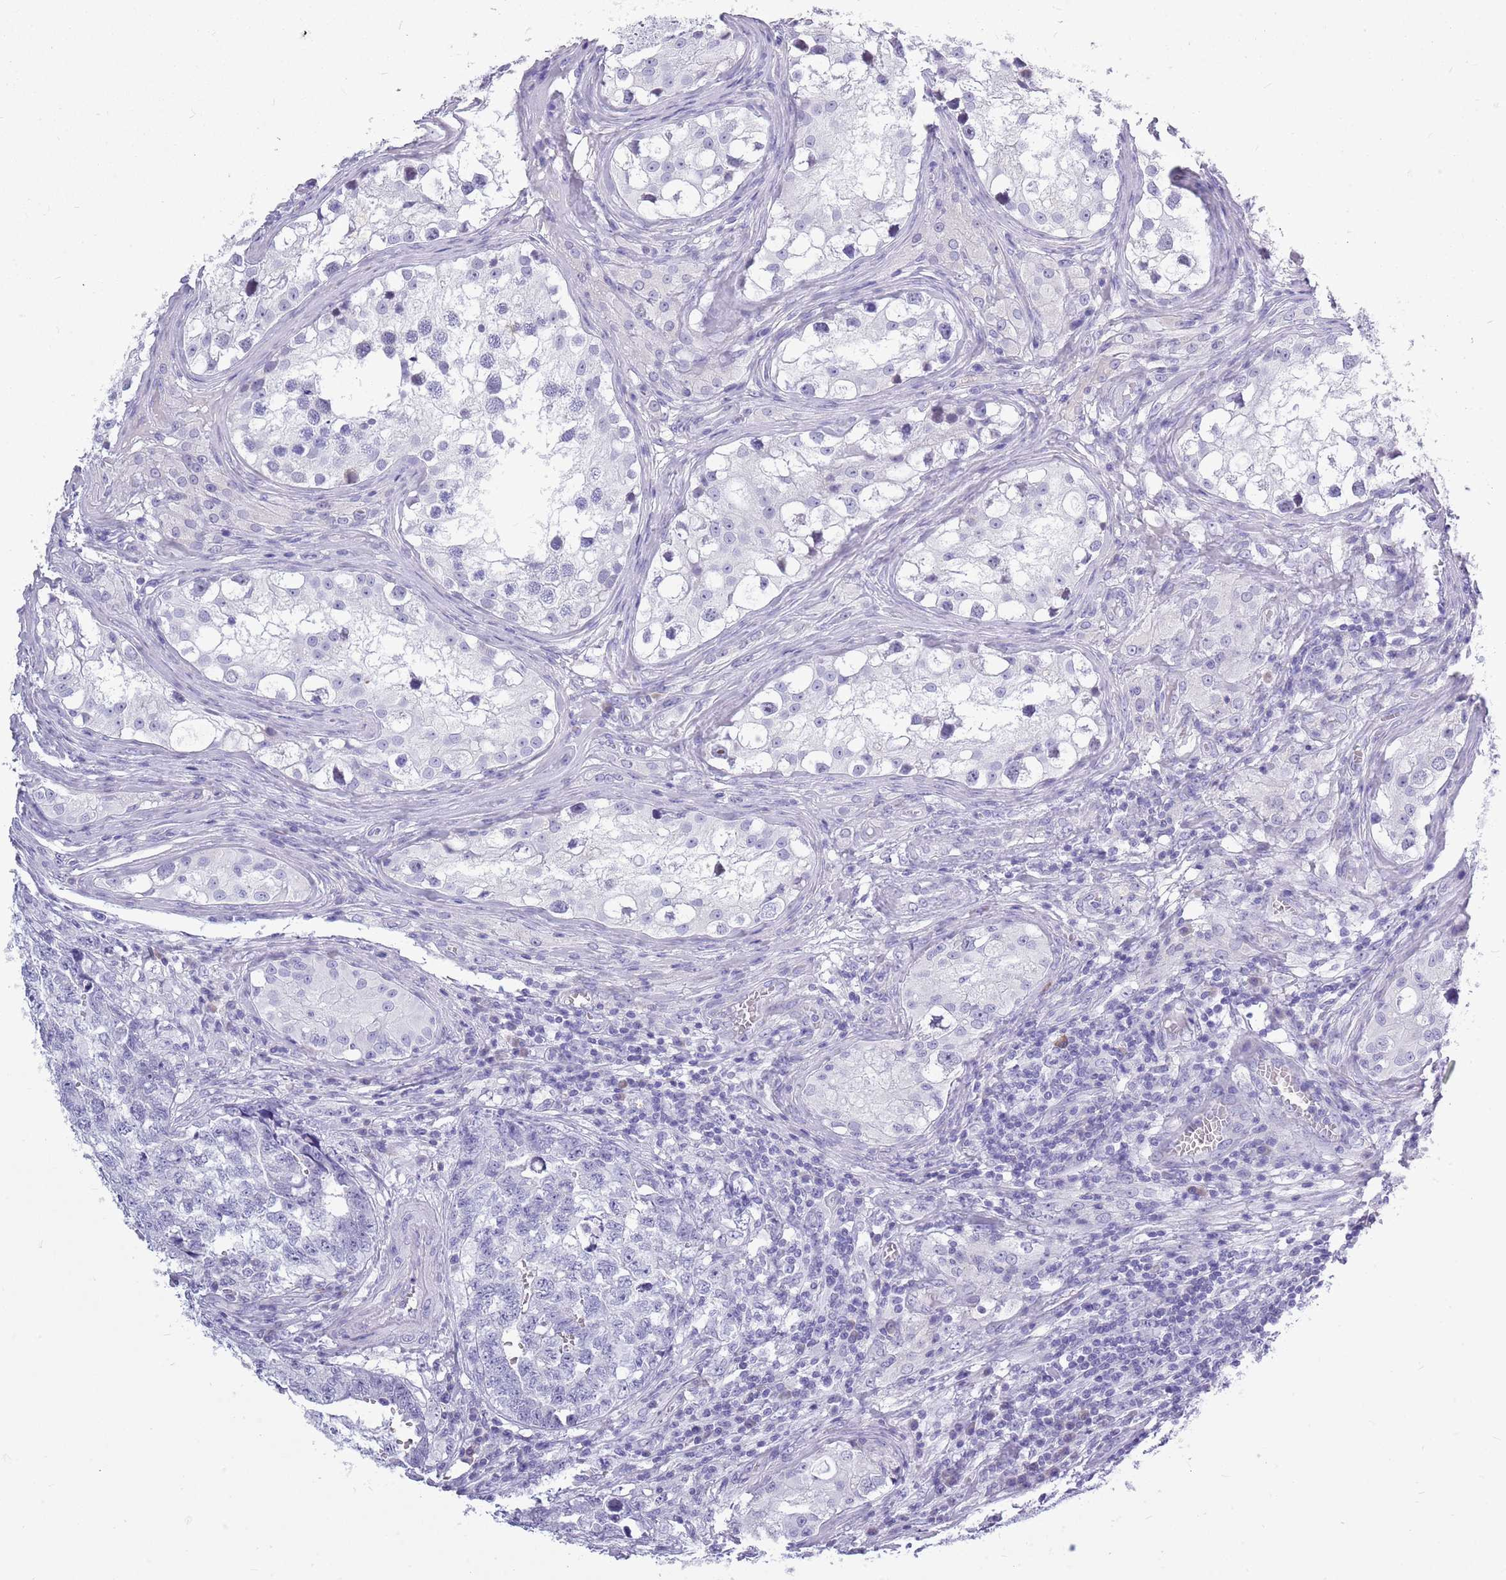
{"staining": {"intensity": "negative", "quantity": "none", "location": "none"}, "tissue": "testis cancer", "cell_type": "Tumor cells", "image_type": "cancer", "snomed": [{"axis": "morphology", "description": "Carcinoma, Embryonal, NOS"}, {"axis": "topography", "description": "Testis"}], "caption": "There is no significant expression in tumor cells of embryonal carcinoma (testis). Nuclei are stained in blue.", "gene": "ZNF425", "patient": {"sex": "male", "age": 31}}